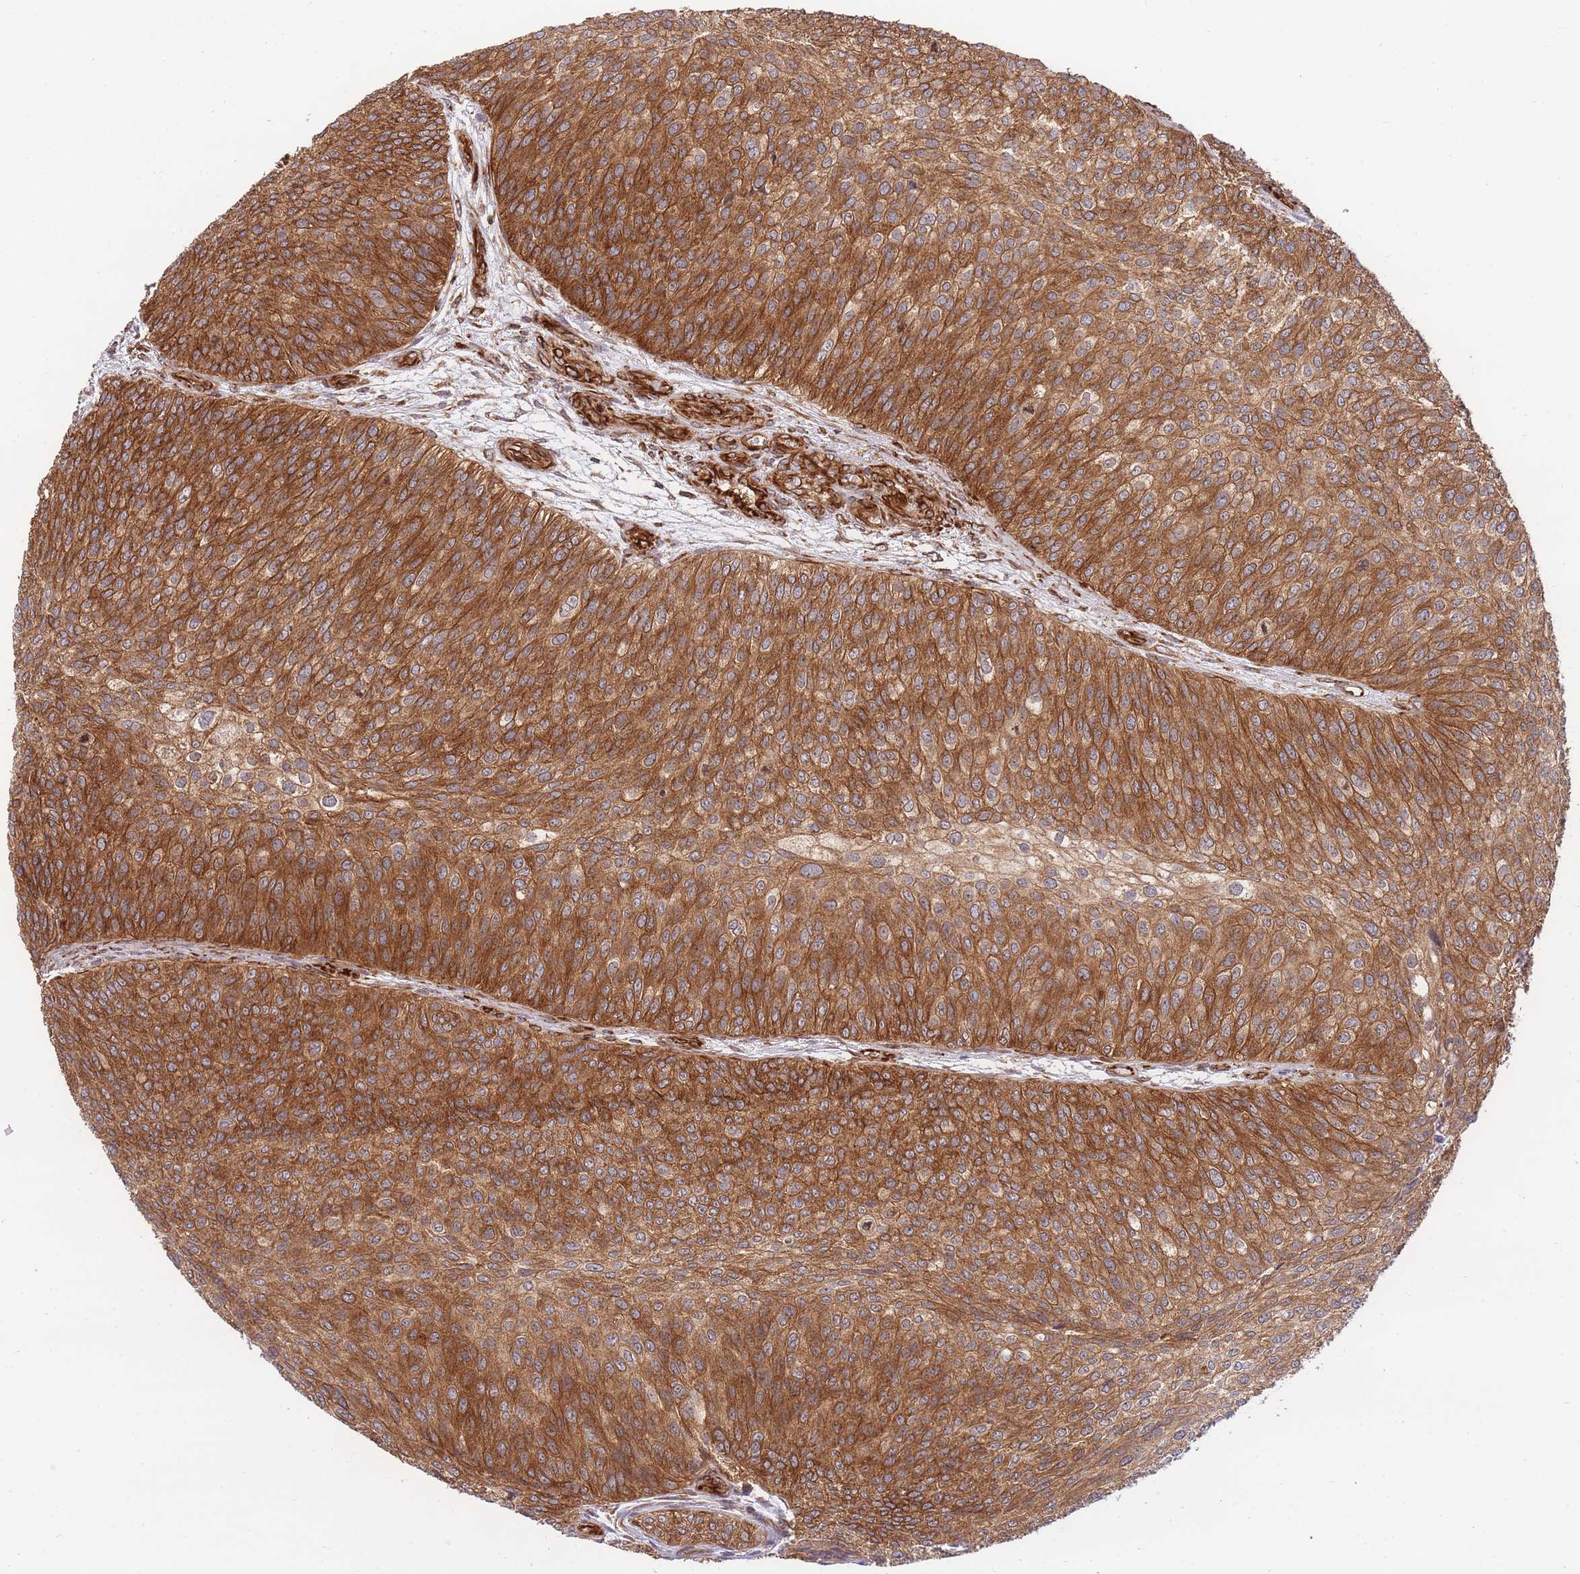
{"staining": {"intensity": "moderate", "quantity": ">75%", "location": "cytoplasmic/membranous"}, "tissue": "urothelial cancer", "cell_type": "Tumor cells", "image_type": "cancer", "snomed": [{"axis": "morphology", "description": "Urothelial carcinoma, Low grade"}, {"axis": "topography", "description": "Urinary bladder"}], "caption": "A brown stain highlights moderate cytoplasmic/membranous expression of a protein in human urothelial cancer tumor cells.", "gene": "EXOSC8", "patient": {"sex": "male", "age": 84}}